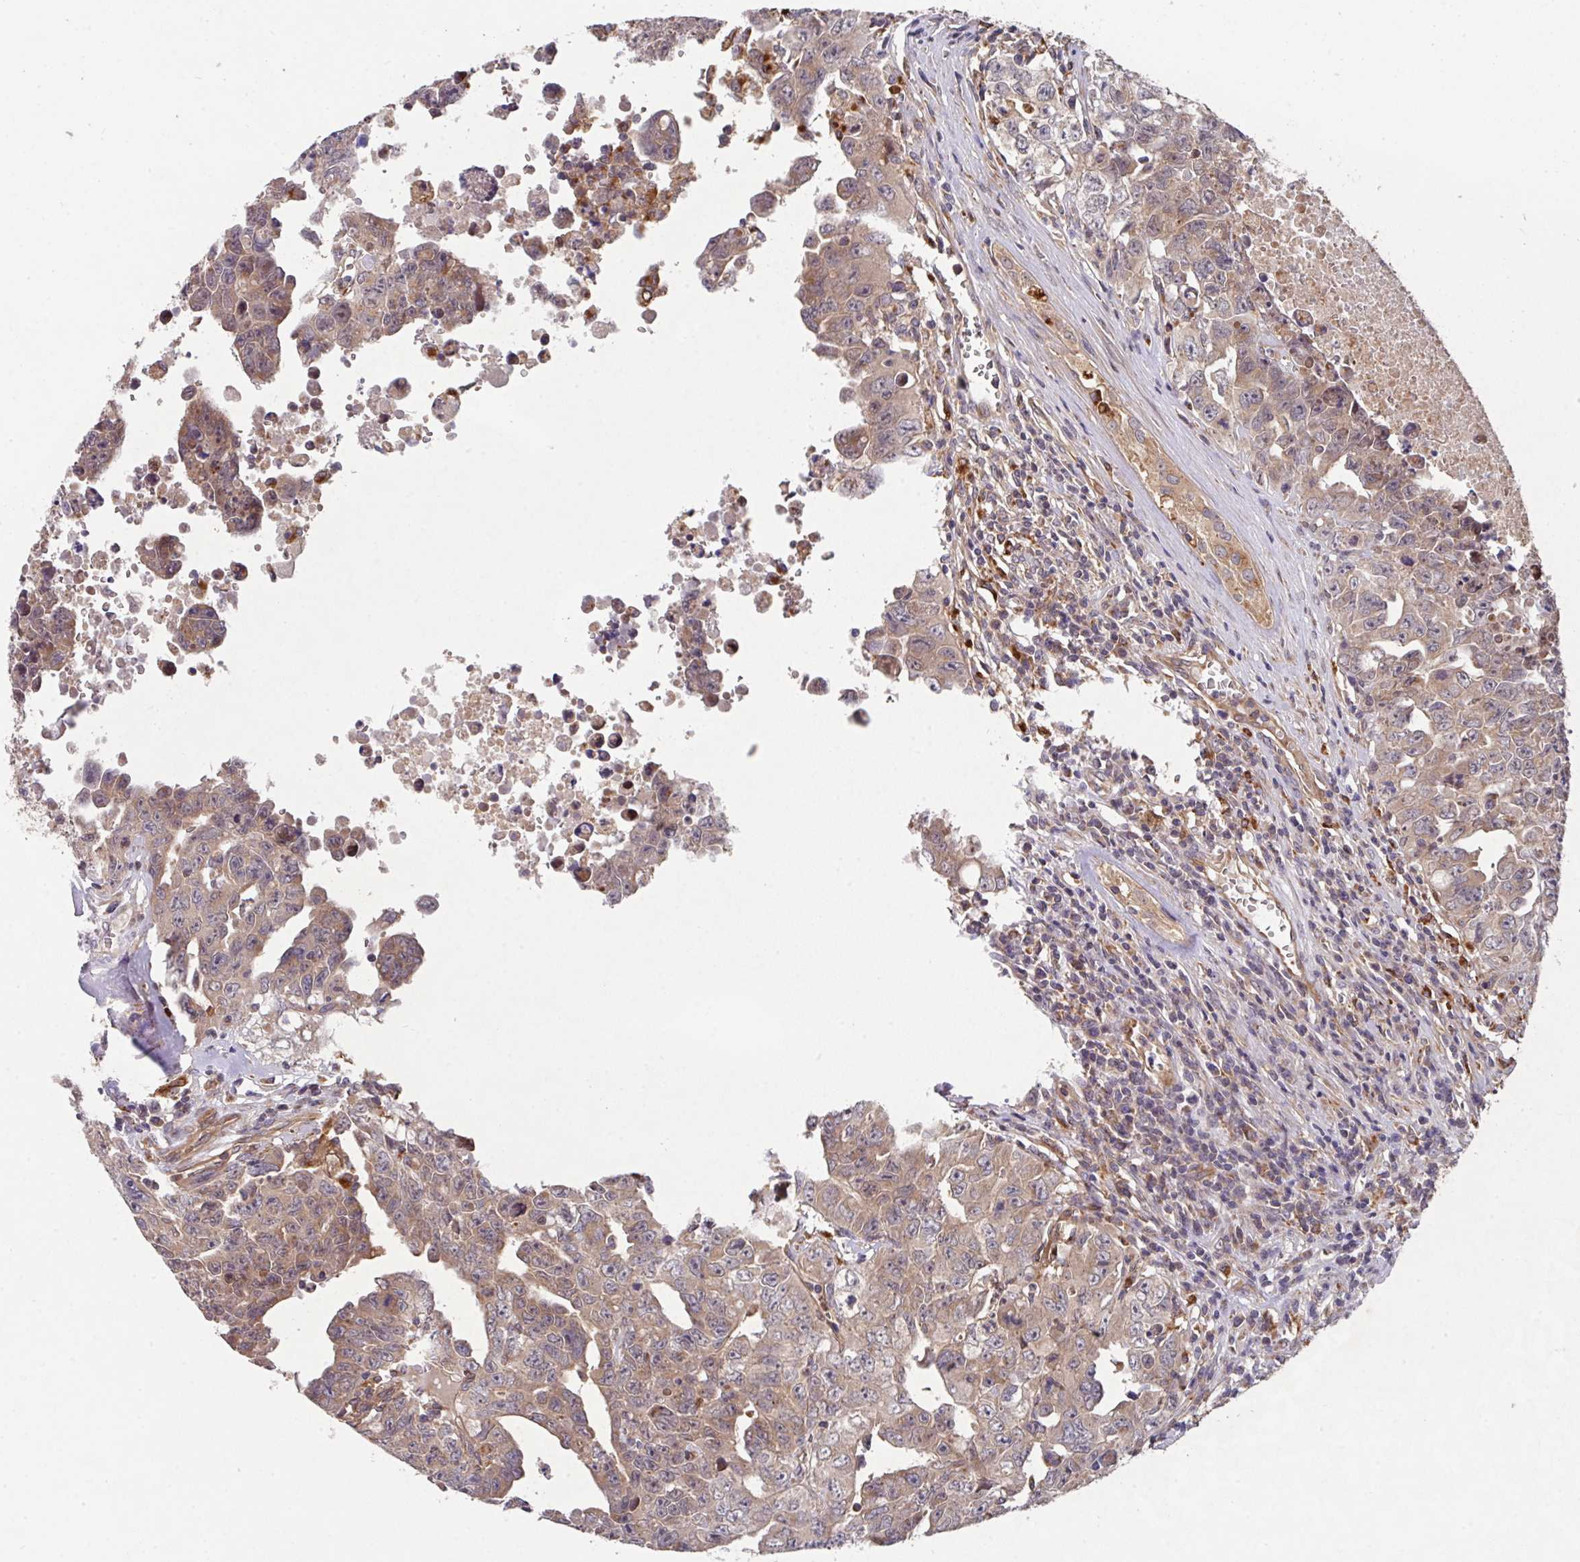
{"staining": {"intensity": "moderate", "quantity": ">75%", "location": "cytoplasmic/membranous"}, "tissue": "testis cancer", "cell_type": "Tumor cells", "image_type": "cancer", "snomed": [{"axis": "morphology", "description": "Carcinoma, Embryonal, NOS"}, {"axis": "topography", "description": "Testis"}], "caption": "Testis cancer stained with a brown dye demonstrates moderate cytoplasmic/membranous positive expression in approximately >75% of tumor cells.", "gene": "TRIM14", "patient": {"sex": "male", "age": 24}}